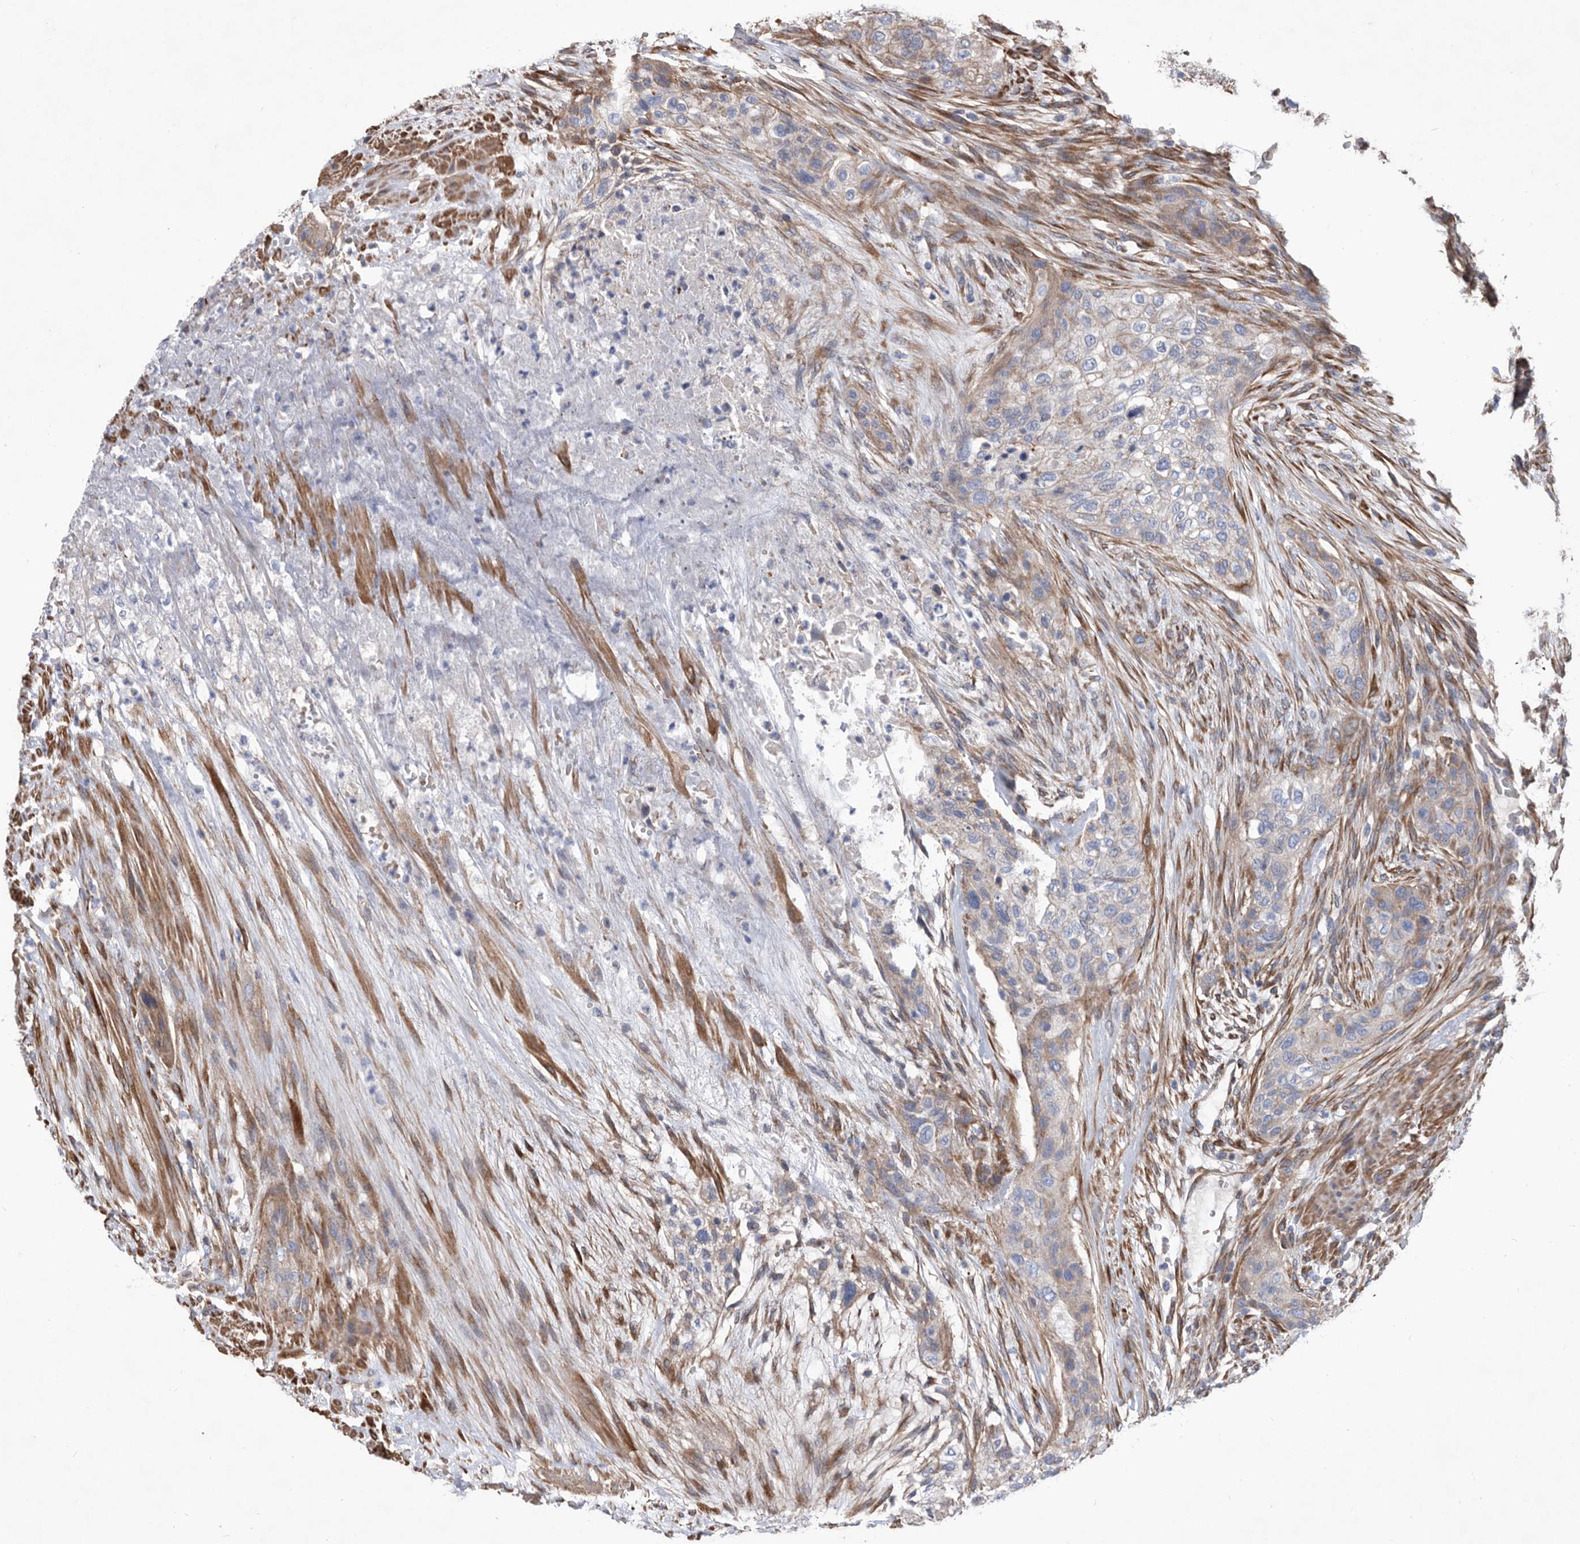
{"staining": {"intensity": "weak", "quantity": ">75%", "location": "cytoplasmic/membranous"}, "tissue": "urothelial cancer", "cell_type": "Tumor cells", "image_type": "cancer", "snomed": [{"axis": "morphology", "description": "Urothelial carcinoma, High grade"}, {"axis": "topography", "description": "Urinary bladder"}], "caption": "IHC micrograph of neoplastic tissue: human urothelial cancer stained using immunohistochemistry demonstrates low levels of weak protein expression localized specifically in the cytoplasmic/membranous of tumor cells, appearing as a cytoplasmic/membranous brown color.", "gene": "ATP13A3", "patient": {"sex": "male", "age": 35}}